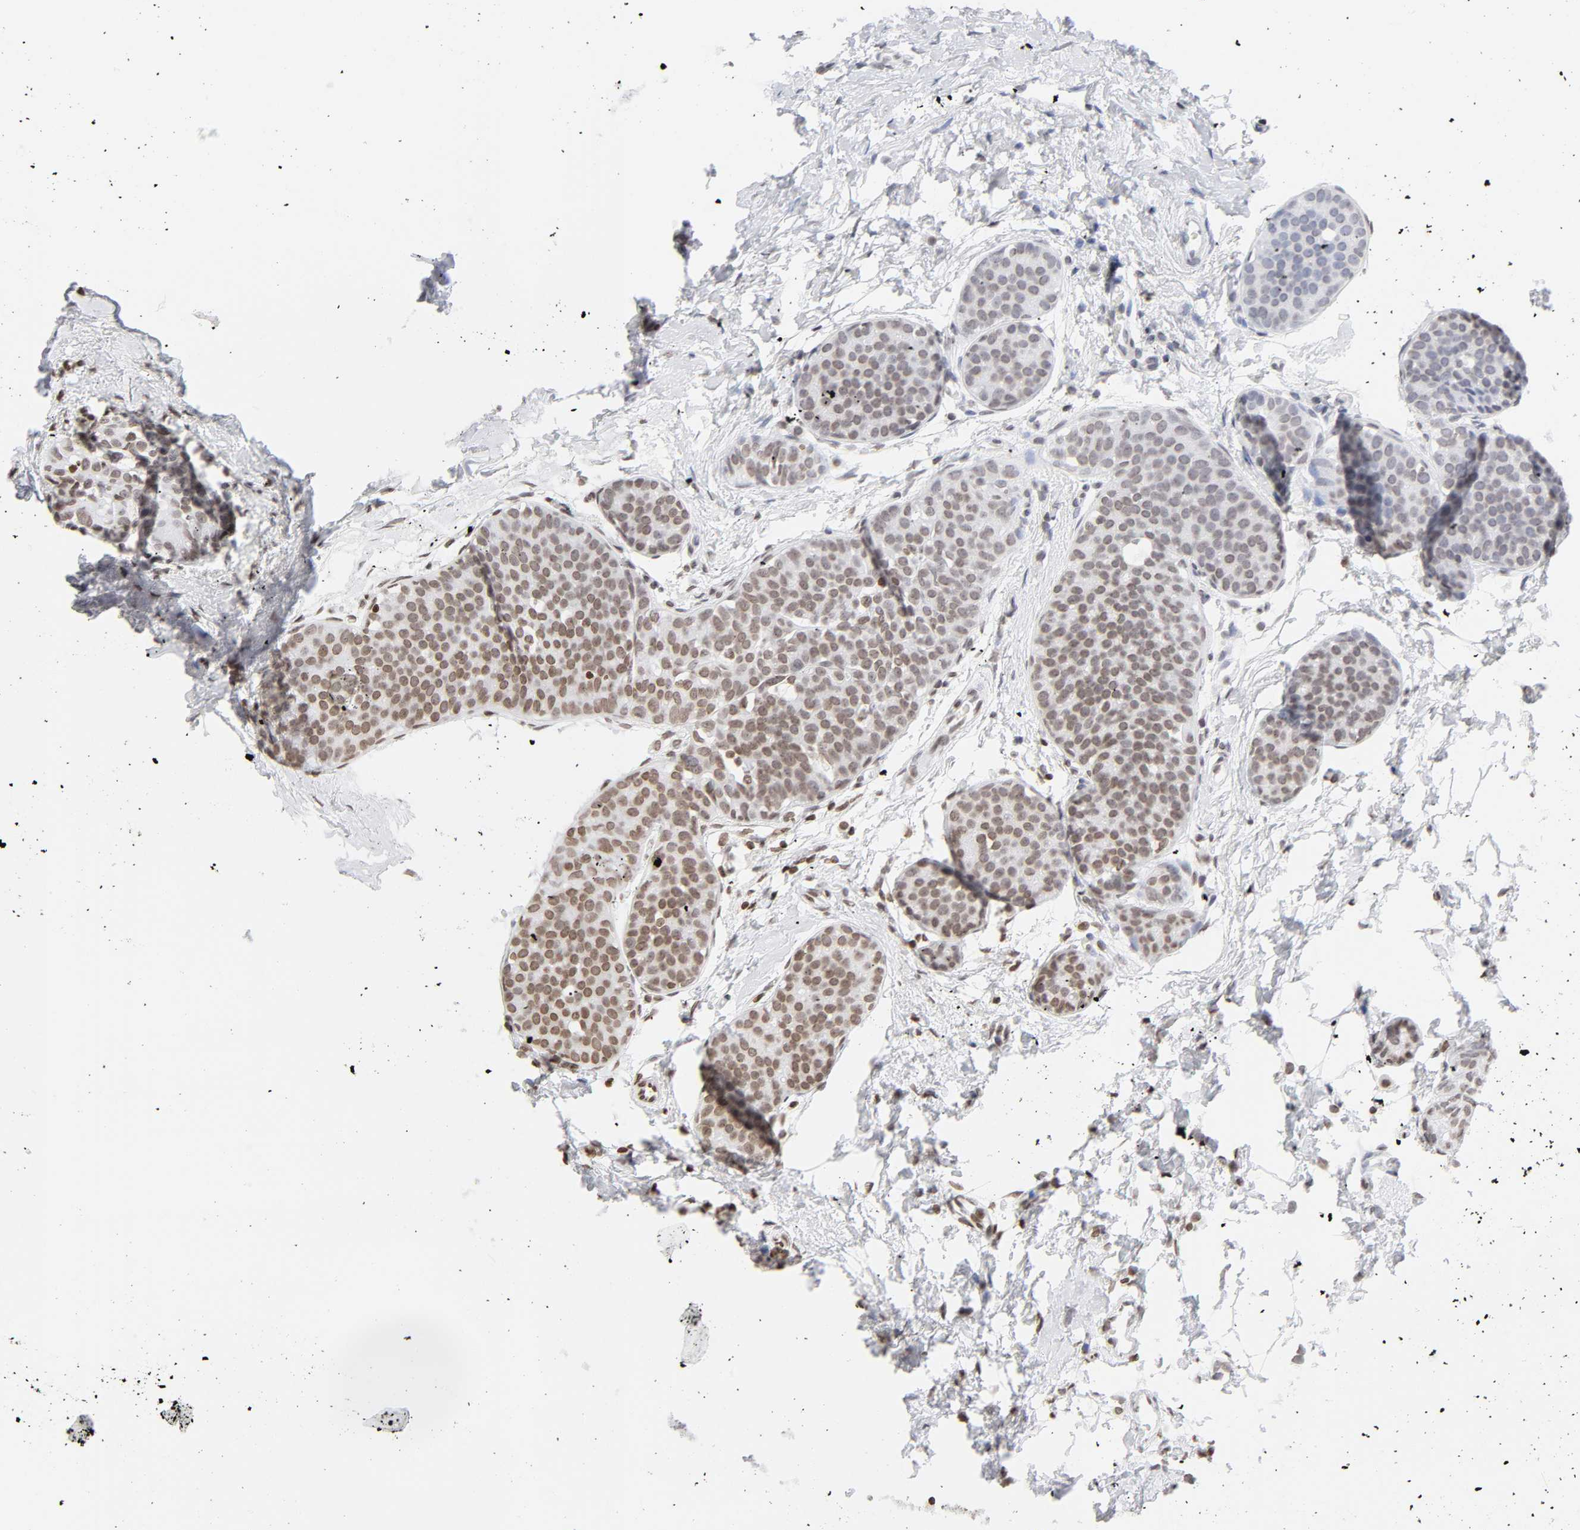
{"staining": {"intensity": "weak", "quantity": ">75%", "location": "nuclear"}, "tissue": "breast cancer", "cell_type": "Tumor cells", "image_type": "cancer", "snomed": [{"axis": "morphology", "description": "Lobular carcinoma, in situ"}, {"axis": "morphology", "description": "Lobular carcinoma"}, {"axis": "topography", "description": "Breast"}], "caption": "Immunohistochemical staining of human breast lobular carcinoma in situ displays low levels of weak nuclear protein staining in approximately >75% of tumor cells.", "gene": "H2AC12", "patient": {"sex": "female", "age": 41}}